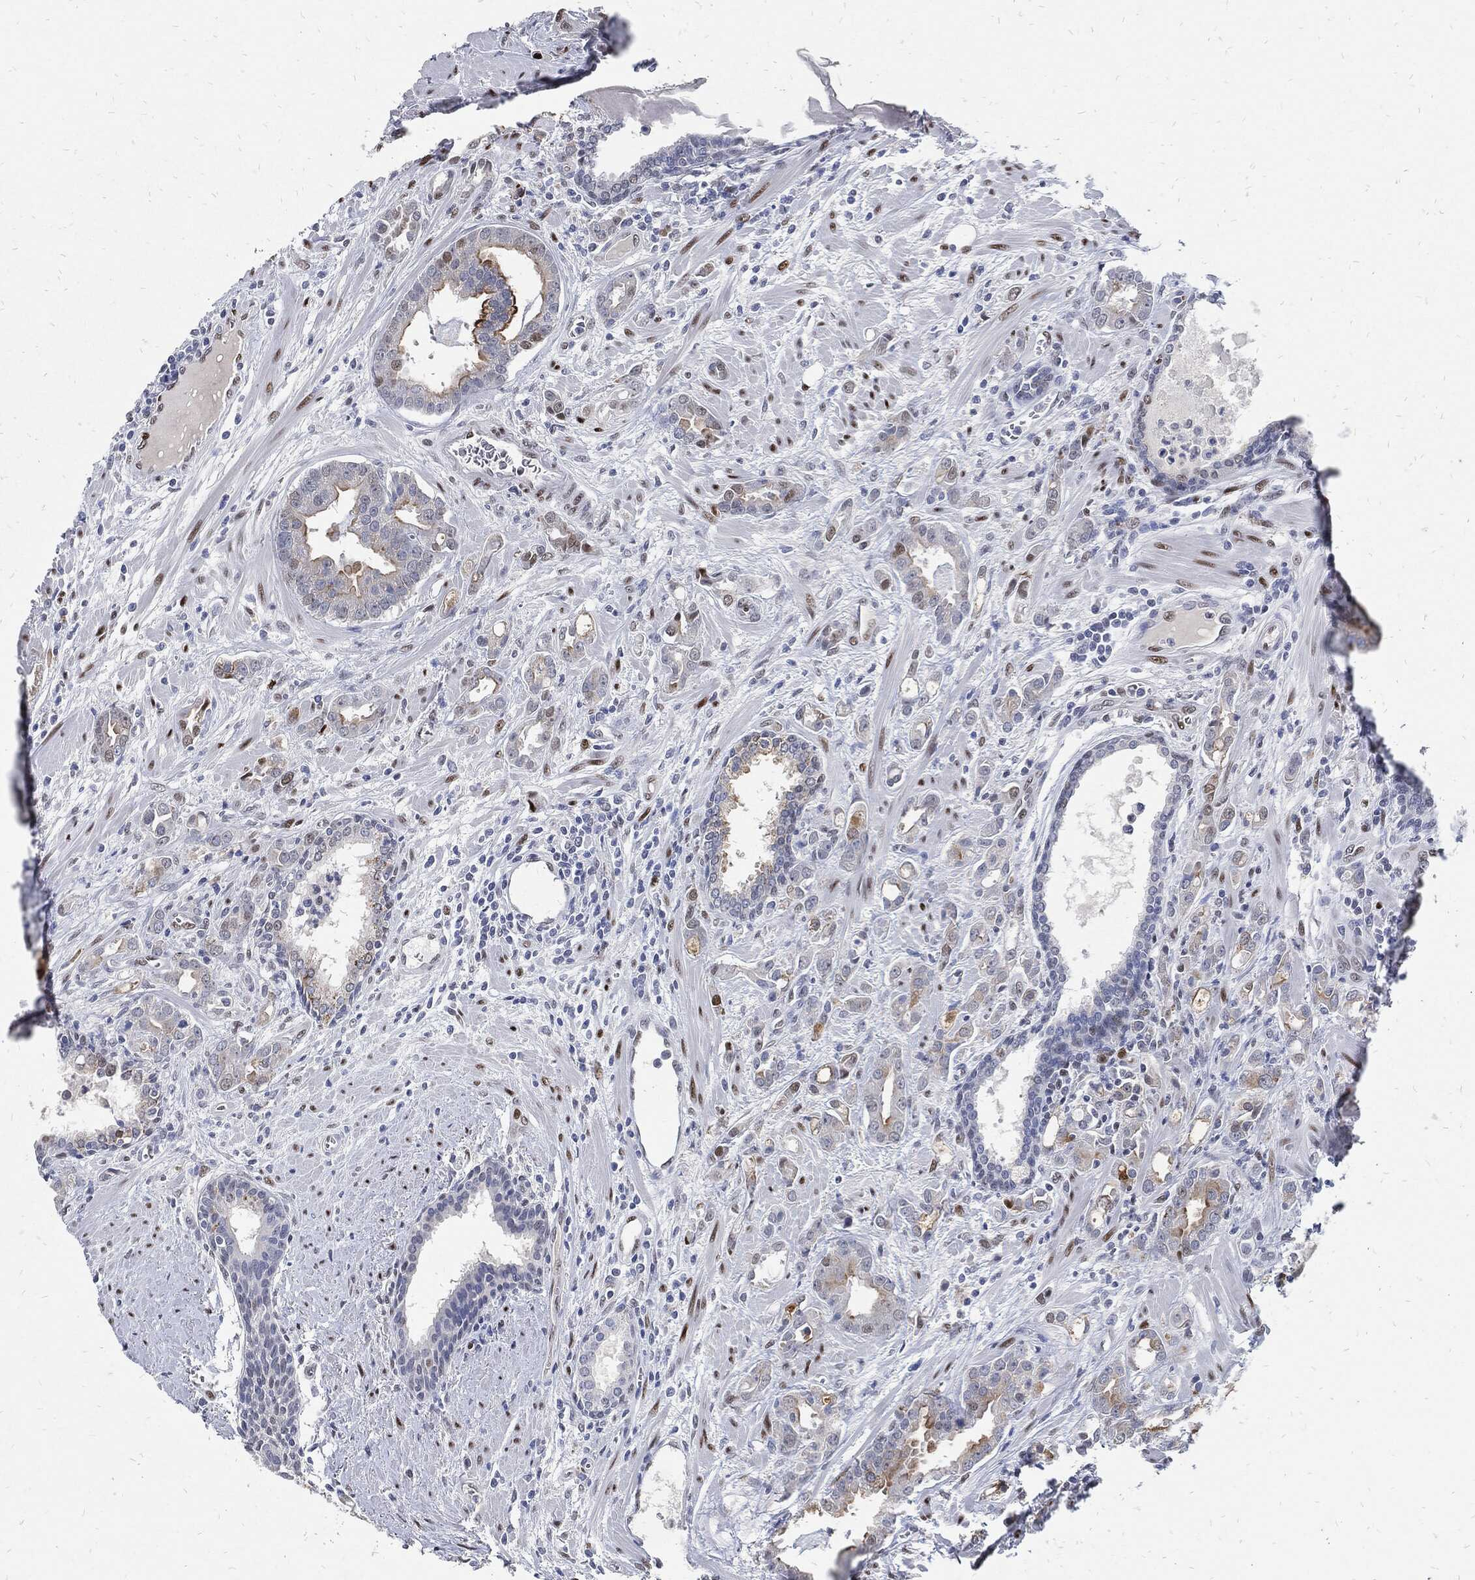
{"staining": {"intensity": "strong", "quantity": "<25%", "location": "nuclear"}, "tissue": "prostate cancer", "cell_type": "Tumor cells", "image_type": "cancer", "snomed": [{"axis": "morphology", "description": "Adenocarcinoma, NOS"}, {"axis": "topography", "description": "Prostate"}], "caption": "High-magnification brightfield microscopy of adenocarcinoma (prostate) stained with DAB (3,3'-diaminobenzidine) (brown) and counterstained with hematoxylin (blue). tumor cells exhibit strong nuclear positivity is appreciated in approximately<25% of cells.", "gene": "JUN", "patient": {"sex": "male", "age": 57}}